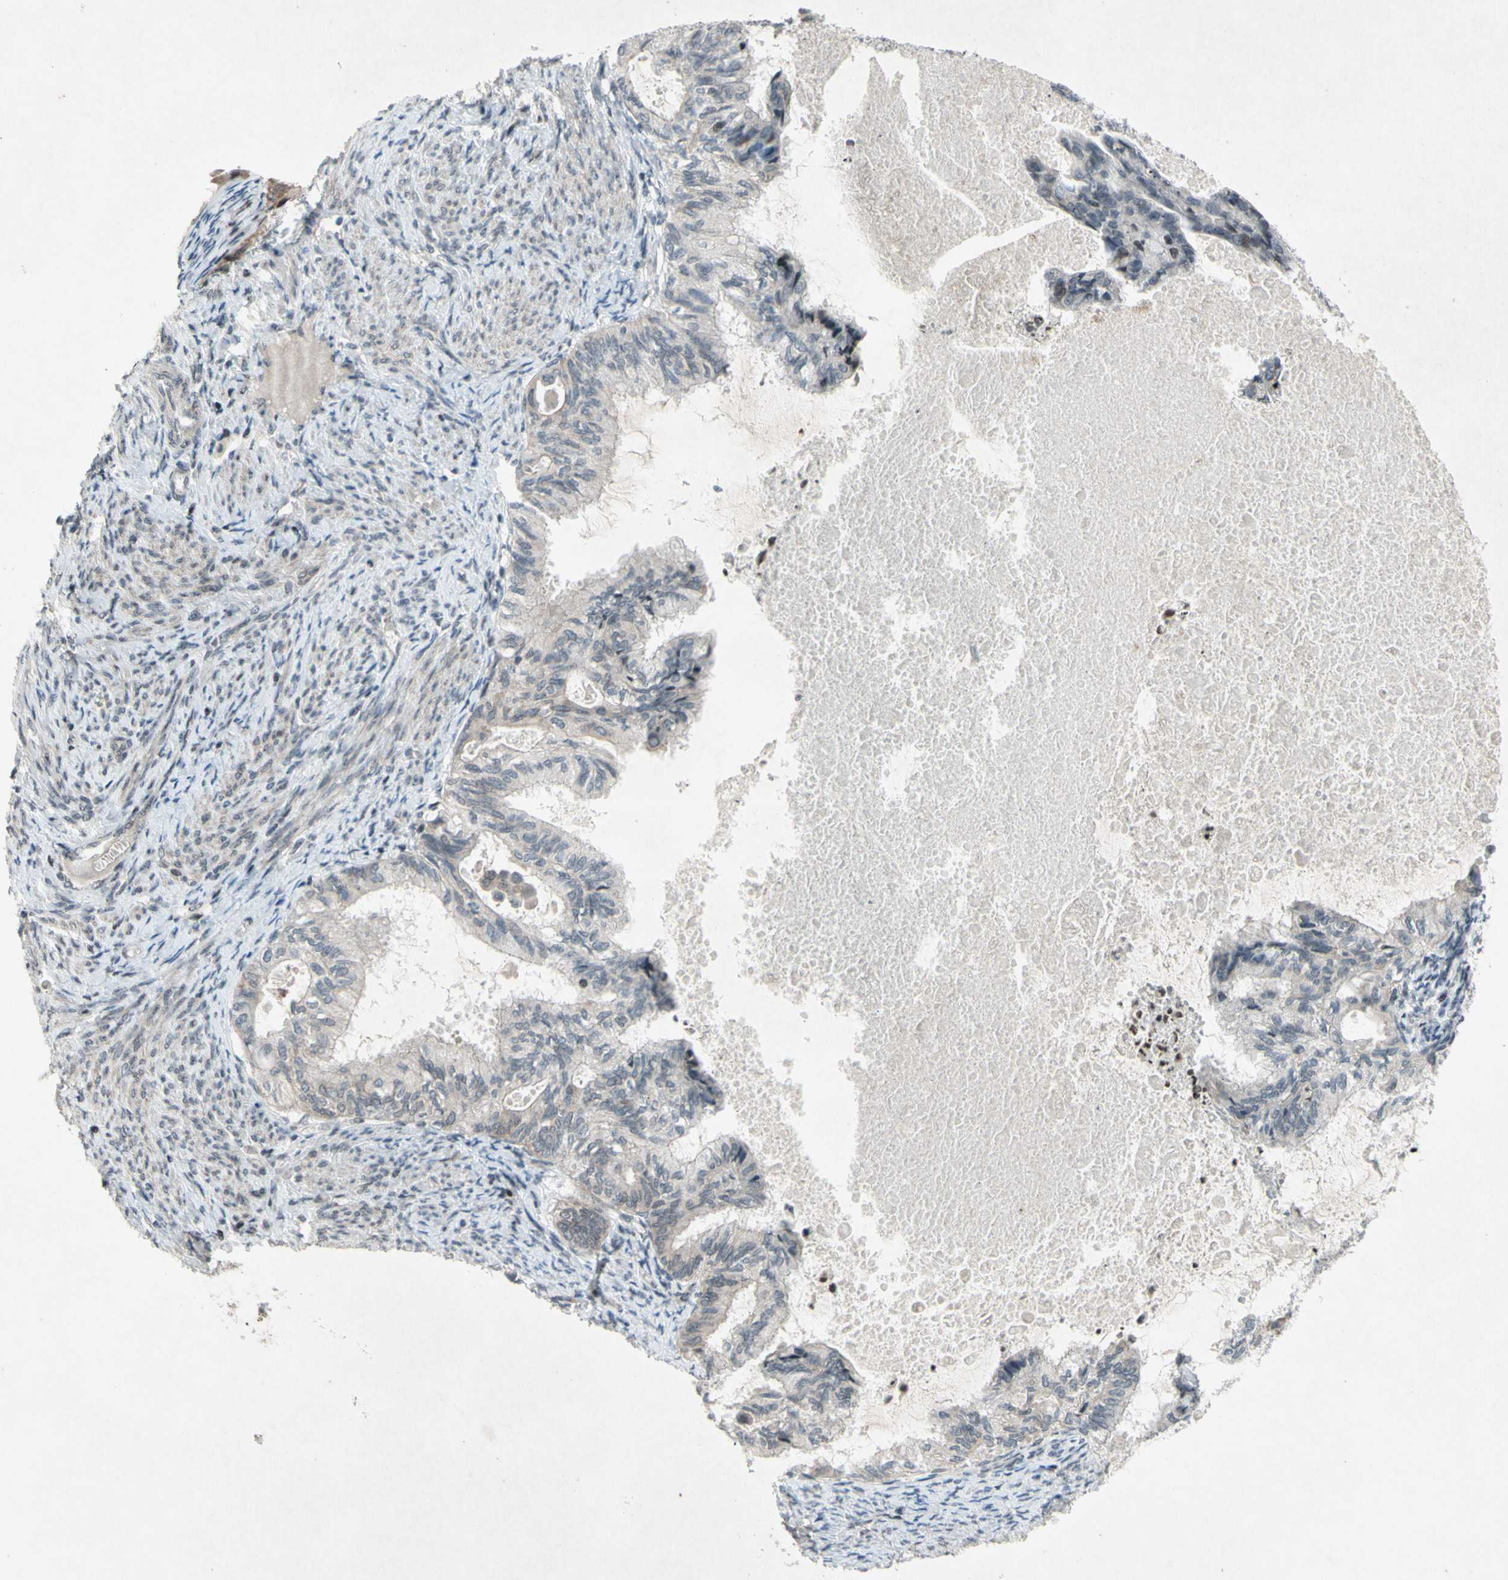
{"staining": {"intensity": "negative", "quantity": "none", "location": "none"}, "tissue": "cervical cancer", "cell_type": "Tumor cells", "image_type": "cancer", "snomed": [{"axis": "morphology", "description": "Normal tissue, NOS"}, {"axis": "morphology", "description": "Adenocarcinoma, NOS"}, {"axis": "topography", "description": "Cervix"}, {"axis": "topography", "description": "Endometrium"}], "caption": "The image shows no significant positivity in tumor cells of cervical cancer.", "gene": "XPO1", "patient": {"sex": "female", "age": 86}}